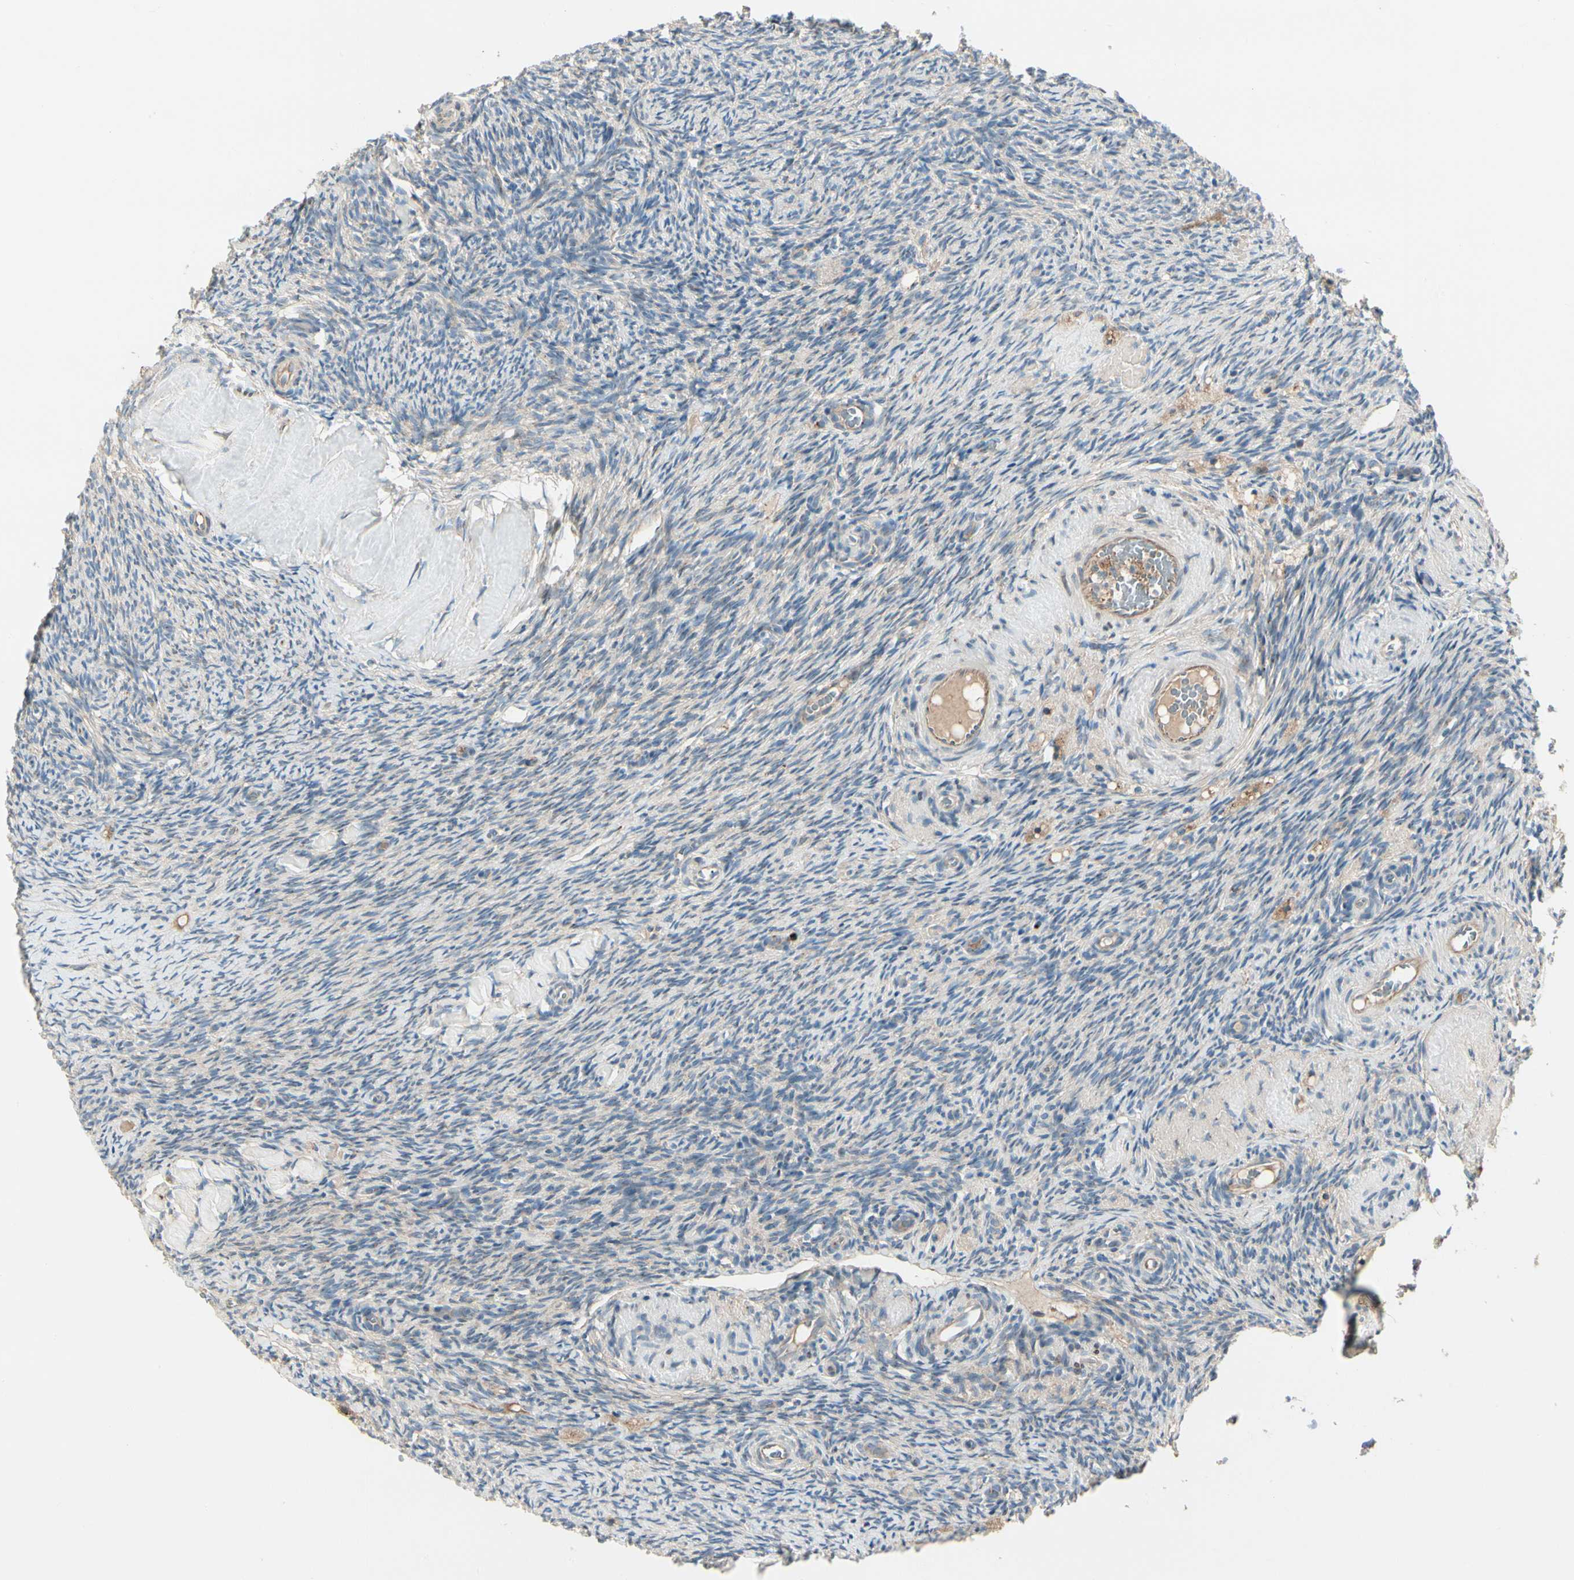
{"staining": {"intensity": "weak", "quantity": "<25%", "location": "cytoplasmic/membranous"}, "tissue": "ovary", "cell_type": "Ovarian stroma cells", "image_type": "normal", "snomed": [{"axis": "morphology", "description": "Normal tissue, NOS"}, {"axis": "topography", "description": "Ovary"}], "caption": "This is an IHC photomicrograph of benign human ovary. There is no staining in ovarian stroma cells.", "gene": "ABCA3", "patient": {"sex": "female", "age": 60}}